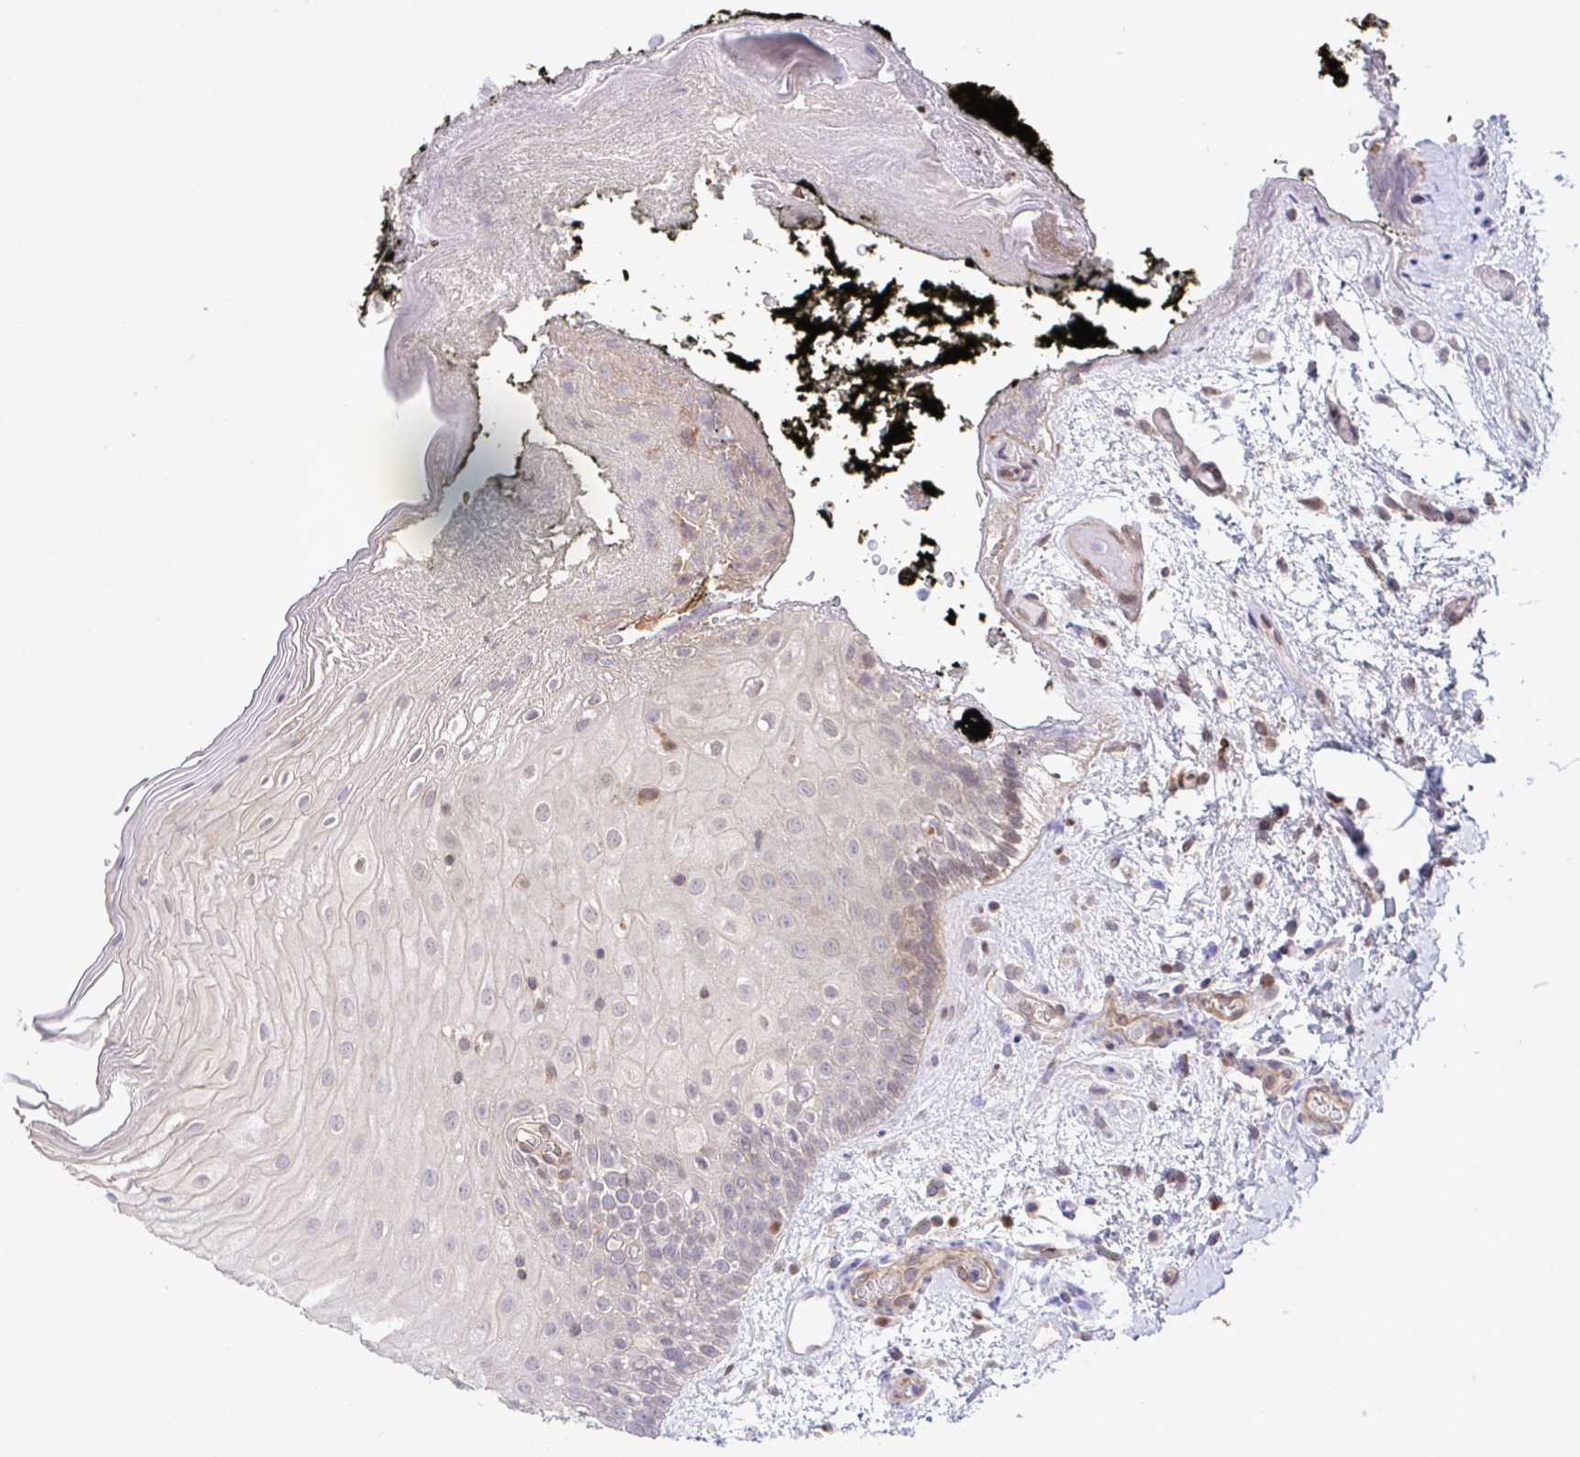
{"staining": {"intensity": "negative", "quantity": "none", "location": "none"}, "tissue": "oral mucosa", "cell_type": "Squamous epithelial cells", "image_type": "normal", "snomed": [{"axis": "morphology", "description": "Normal tissue, NOS"}, {"axis": "morphology", "description": "Squamous cell carcinoma, NOS"}, {"axis": "topography", "description": "Oral tissue"}, {"axis": "topography", "description": "Tounge, NOS"}, {"axis": "topography", "description": "Head-Neck"}], "caption": "Squamous epithelial cells show no significant protein staining in normal oral mucosa. Nuclei are stained in blue.", "gene": "ZBED3", "patient": {"sex": "male", "age": 76}}